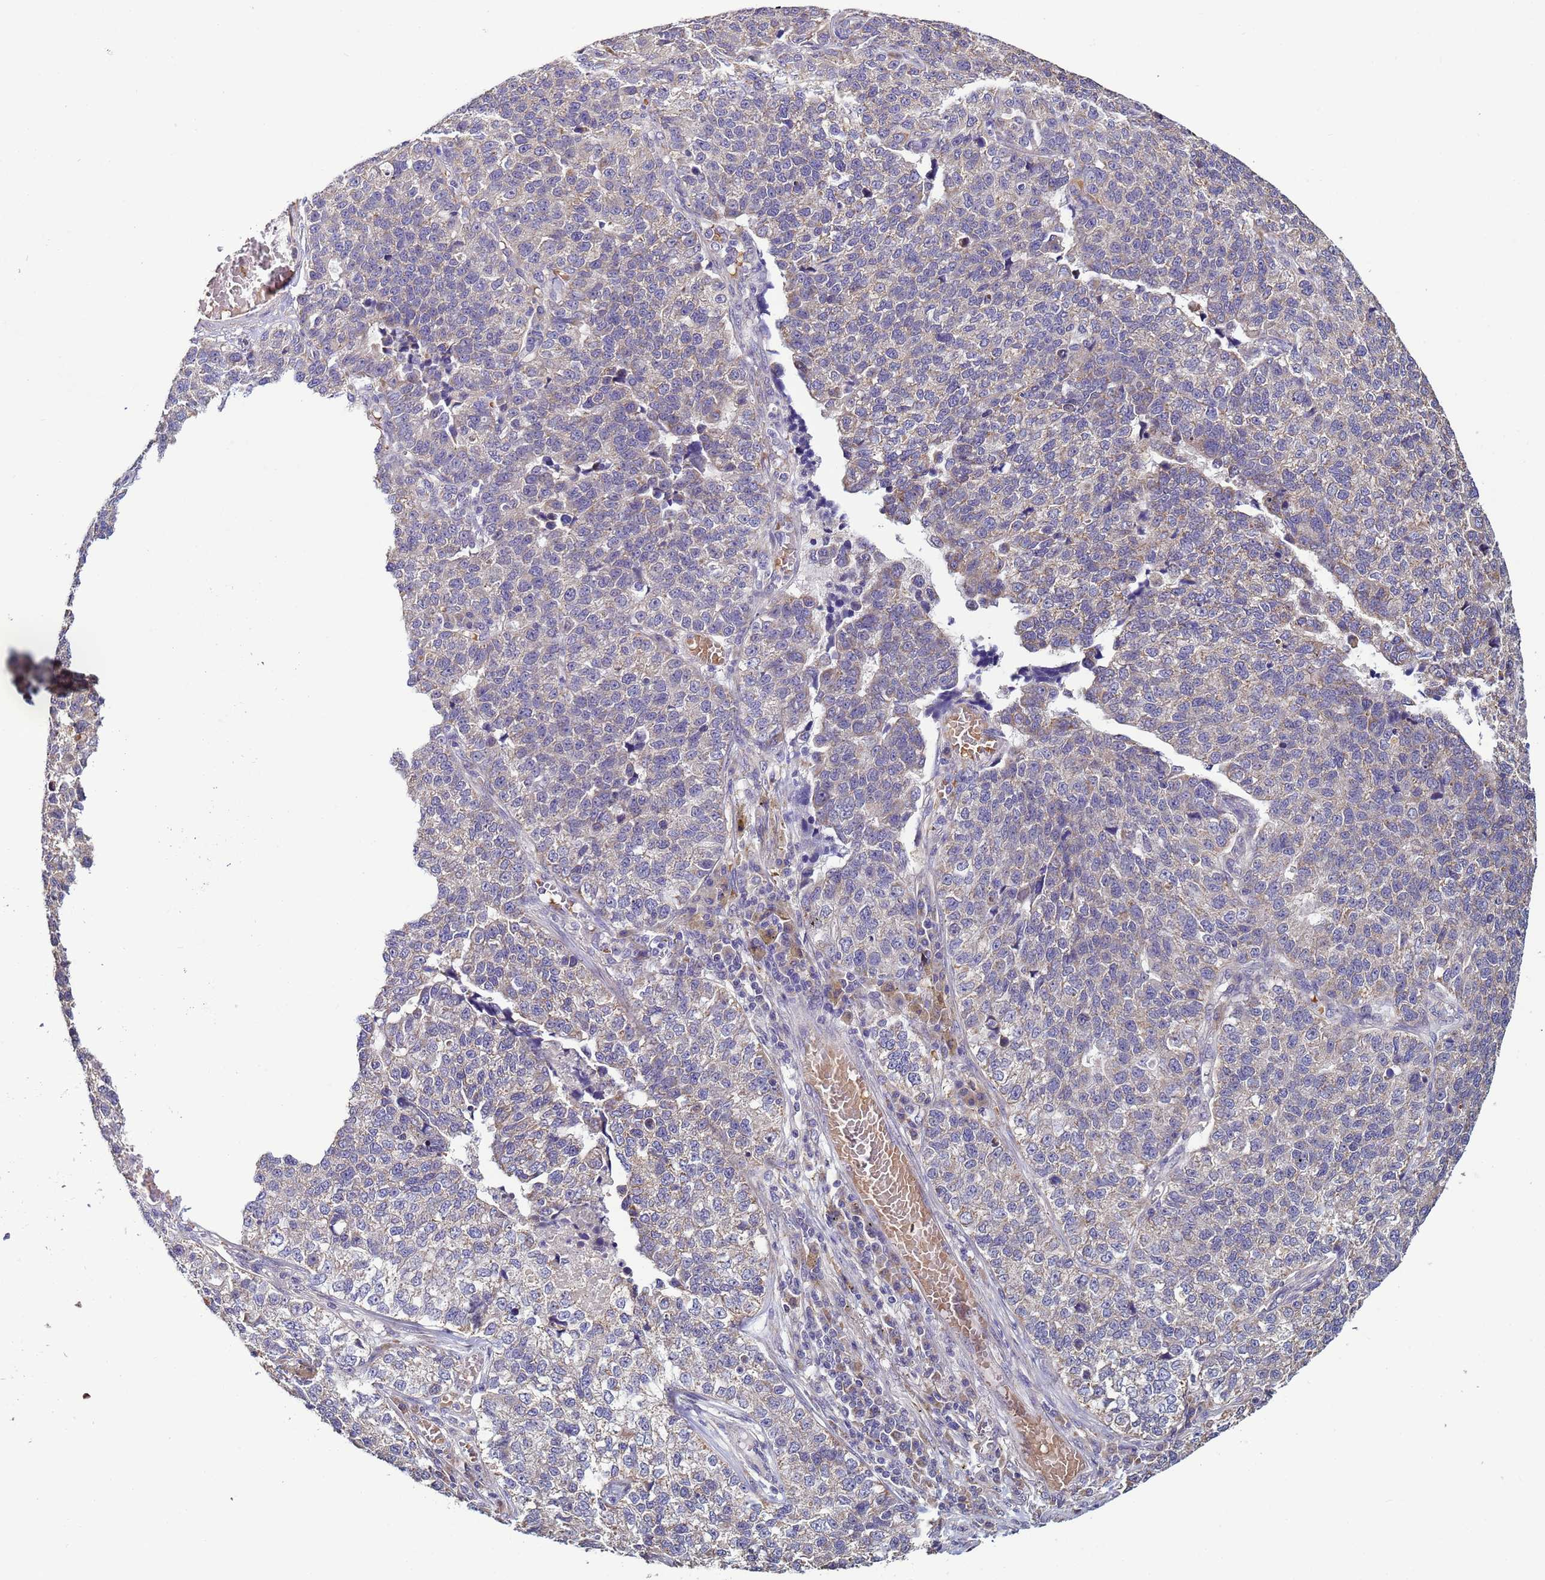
{"staining": {"intensity": "weak", "quantity": "25%-75%", "location": "cytoplasmic/membranous"}, "tissue": "lung cancer", "cell_type": "Tumor cells", "image_type": "cancer", "snomed": [{"axis": "morphology", "description": "Adenocarcinoma, NOS"}, {"axis": "topography", "description": "Lung"}], "caption": "The histopathology image demonstrates immunohistochemical staining of adenocarcinoma (lung). There is weak cytoplasmic/membranous positivity is identified in approximately 25%-75% of tumor cells. Using DAB (3,3'-diaminobenzidine) (brown) and hematoxylin (blue) stains, captured at high magnification using brightfield microscopy.", "gene": "CLHC1", "patient": {"sex": "male", "age": 49}}